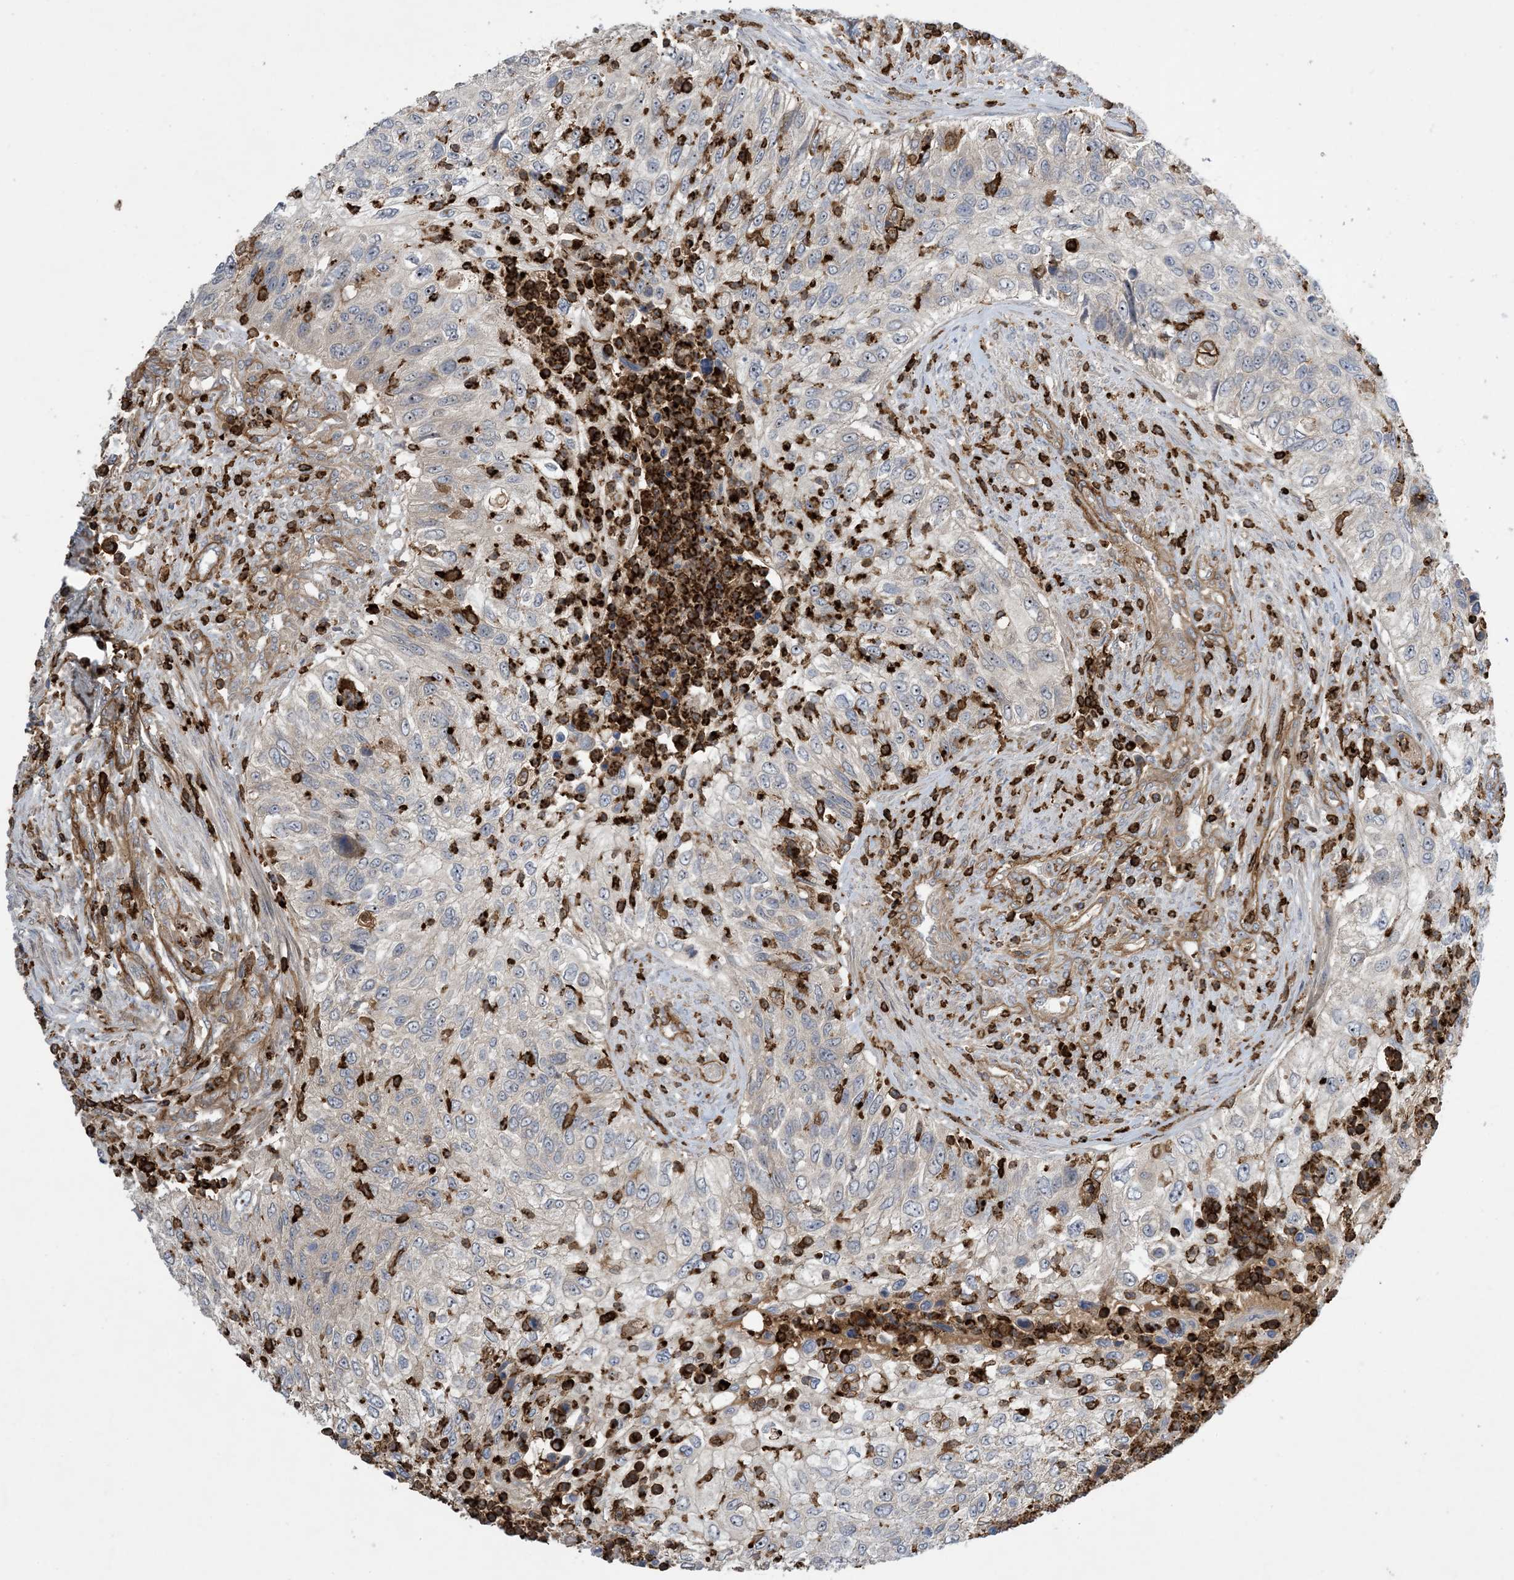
{"staining": {"intensity": "negative", "quantity": "none", "location": "none"}, "tissue": "urothelial cancer", "cell_type": "Tumor cells", "image_type": "cancer", "snomed": [{"axis": "morphology", "description": "Urothelial carcinoma, High grade"}, {"axis": "topography", "description": "Urinary bladder"}], "caption": "There is no significant expression in tumor cells of urothelial carcinoma (high-grade). Nuclei are stained in blue.", "gene": "AK9", "patient": {"sex": "female", "age": 60}}